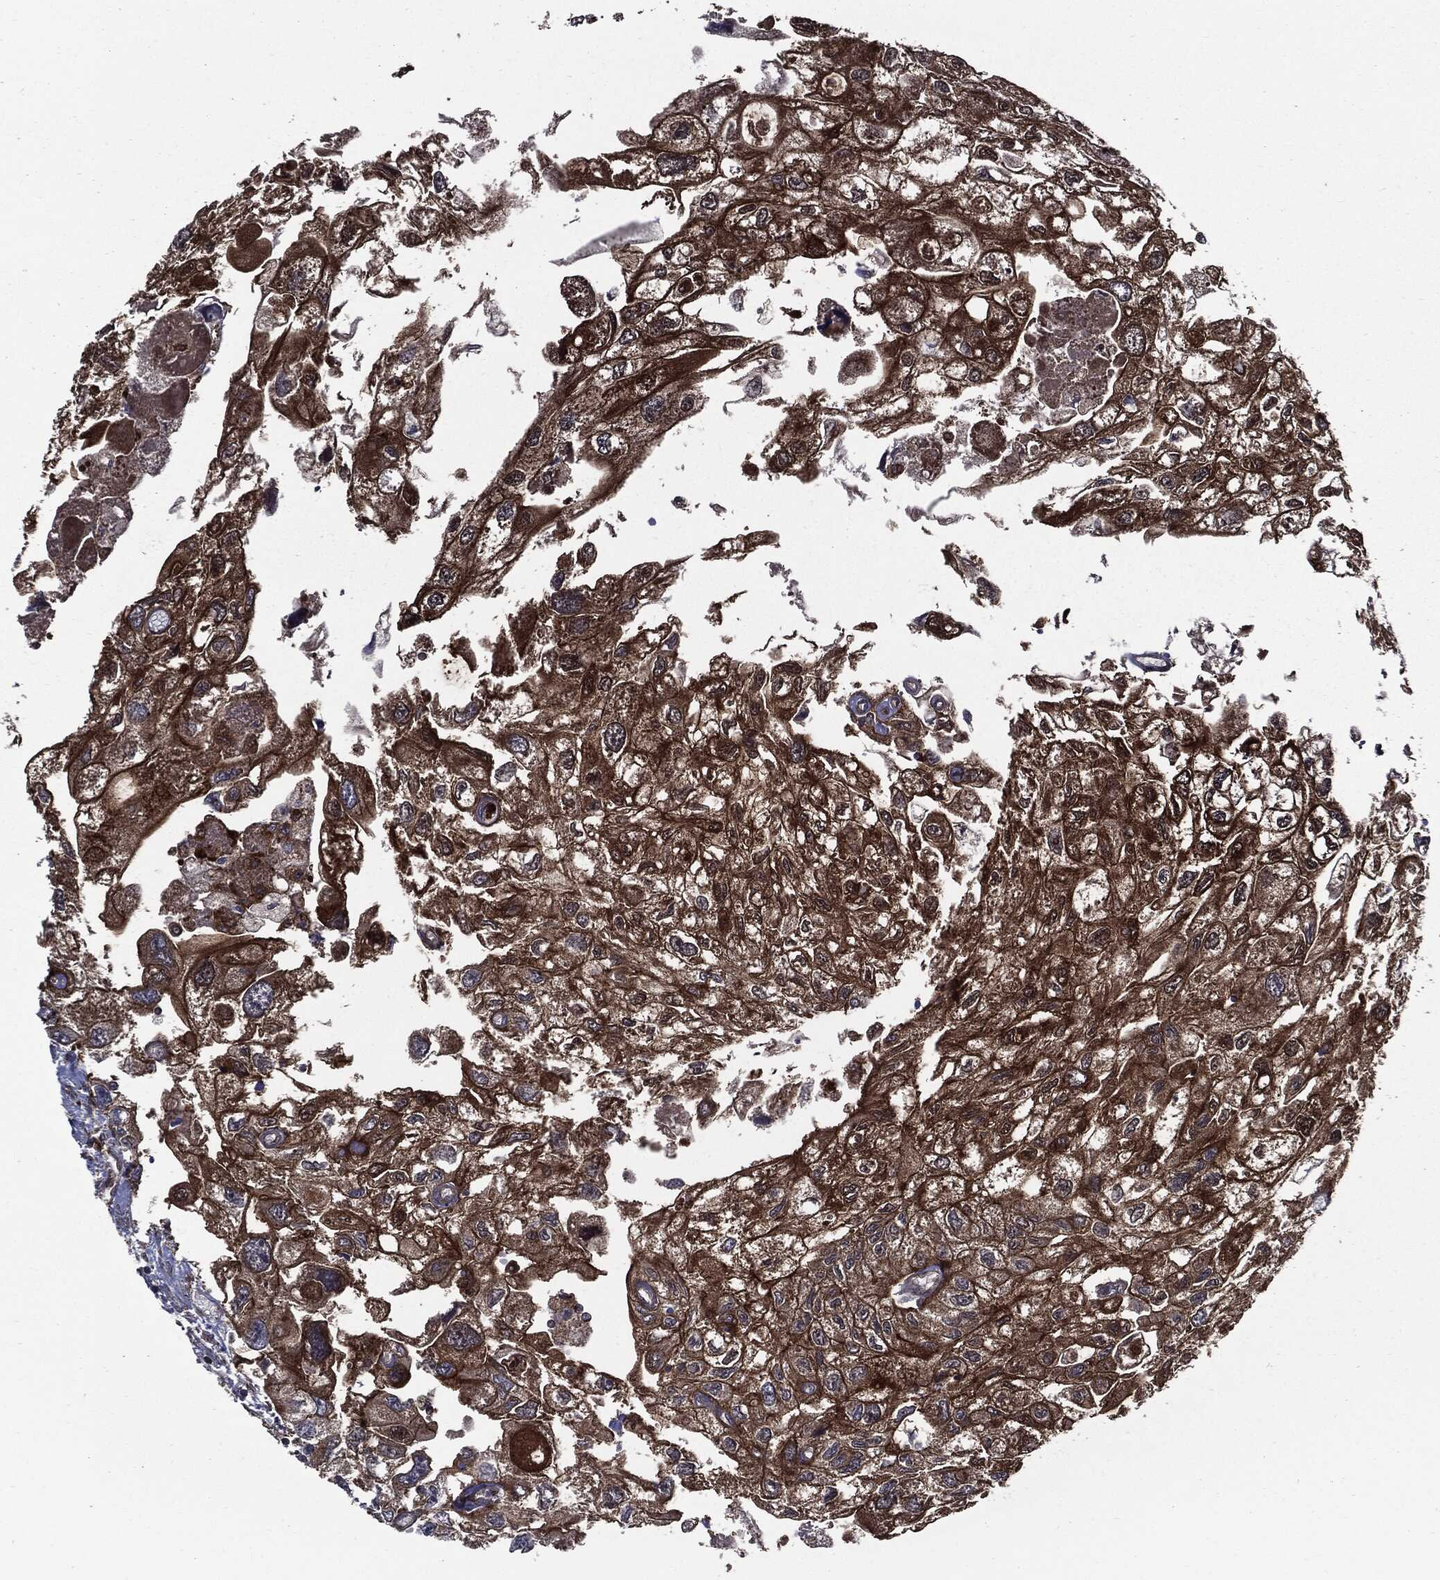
{"staining": {"intensity": "strong", "quantity": ">75%", "location": "cytoplasmic/membranous"}, "tissue": "urothelial cancer", "cell_type": "Tumor cells", "image_type": "cancer", "snomed": [{"axis": "morphology", "description": "Urothelial carcinoma, High grade"}, {"axis": "topography", "description": "Urinary bladder"}], "caption": "This is an image of IHC staining of urothelial carcinoma (high-grade), which shows strong positivity in the cytoplasmic/membranous of tumor cells.", "gene": "PDCD6IP", "patient": {"sex": "male", "age": 59}}